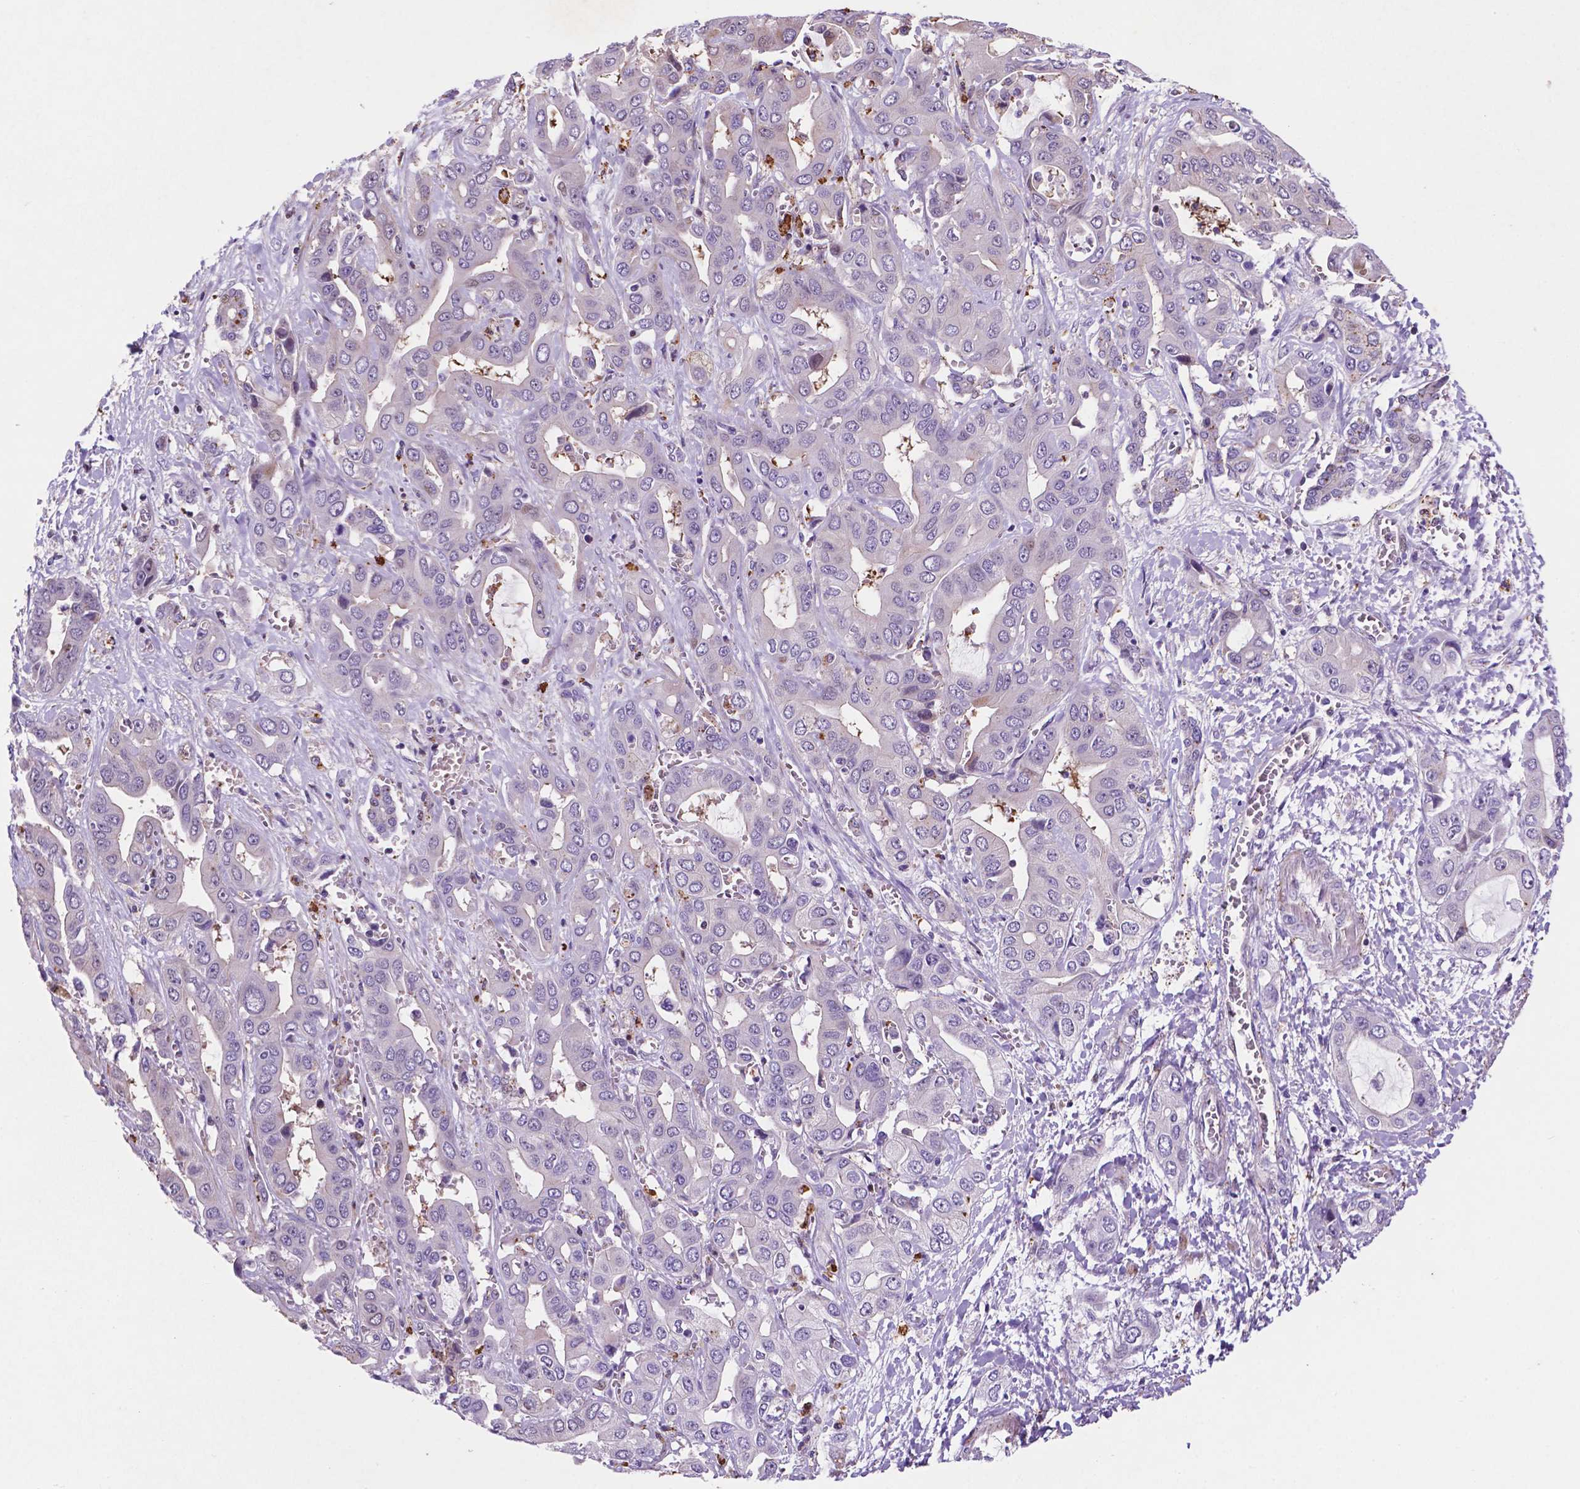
{"staining": {"intensity": "negative", "quantity": "none", "location": "none"}, "tissue": "liver cancer", "cell_type": "Tumor cells", "image_type": "cancer", "snomed": [{"axis": "morphology", "description": "Cholangiocarcinoma"}, {"axis": "topography", "description": "Liver"}], "caption": "Liver cancer (cholangiocarcinoma) was stained to show a protein in brown. There is no significant positivity in tumor cells. (DAB IHC visualized using brightfield microscopy, high magnification).", "gene": "TM4SF20", "patient": {"sex": "female", "age": 52}}